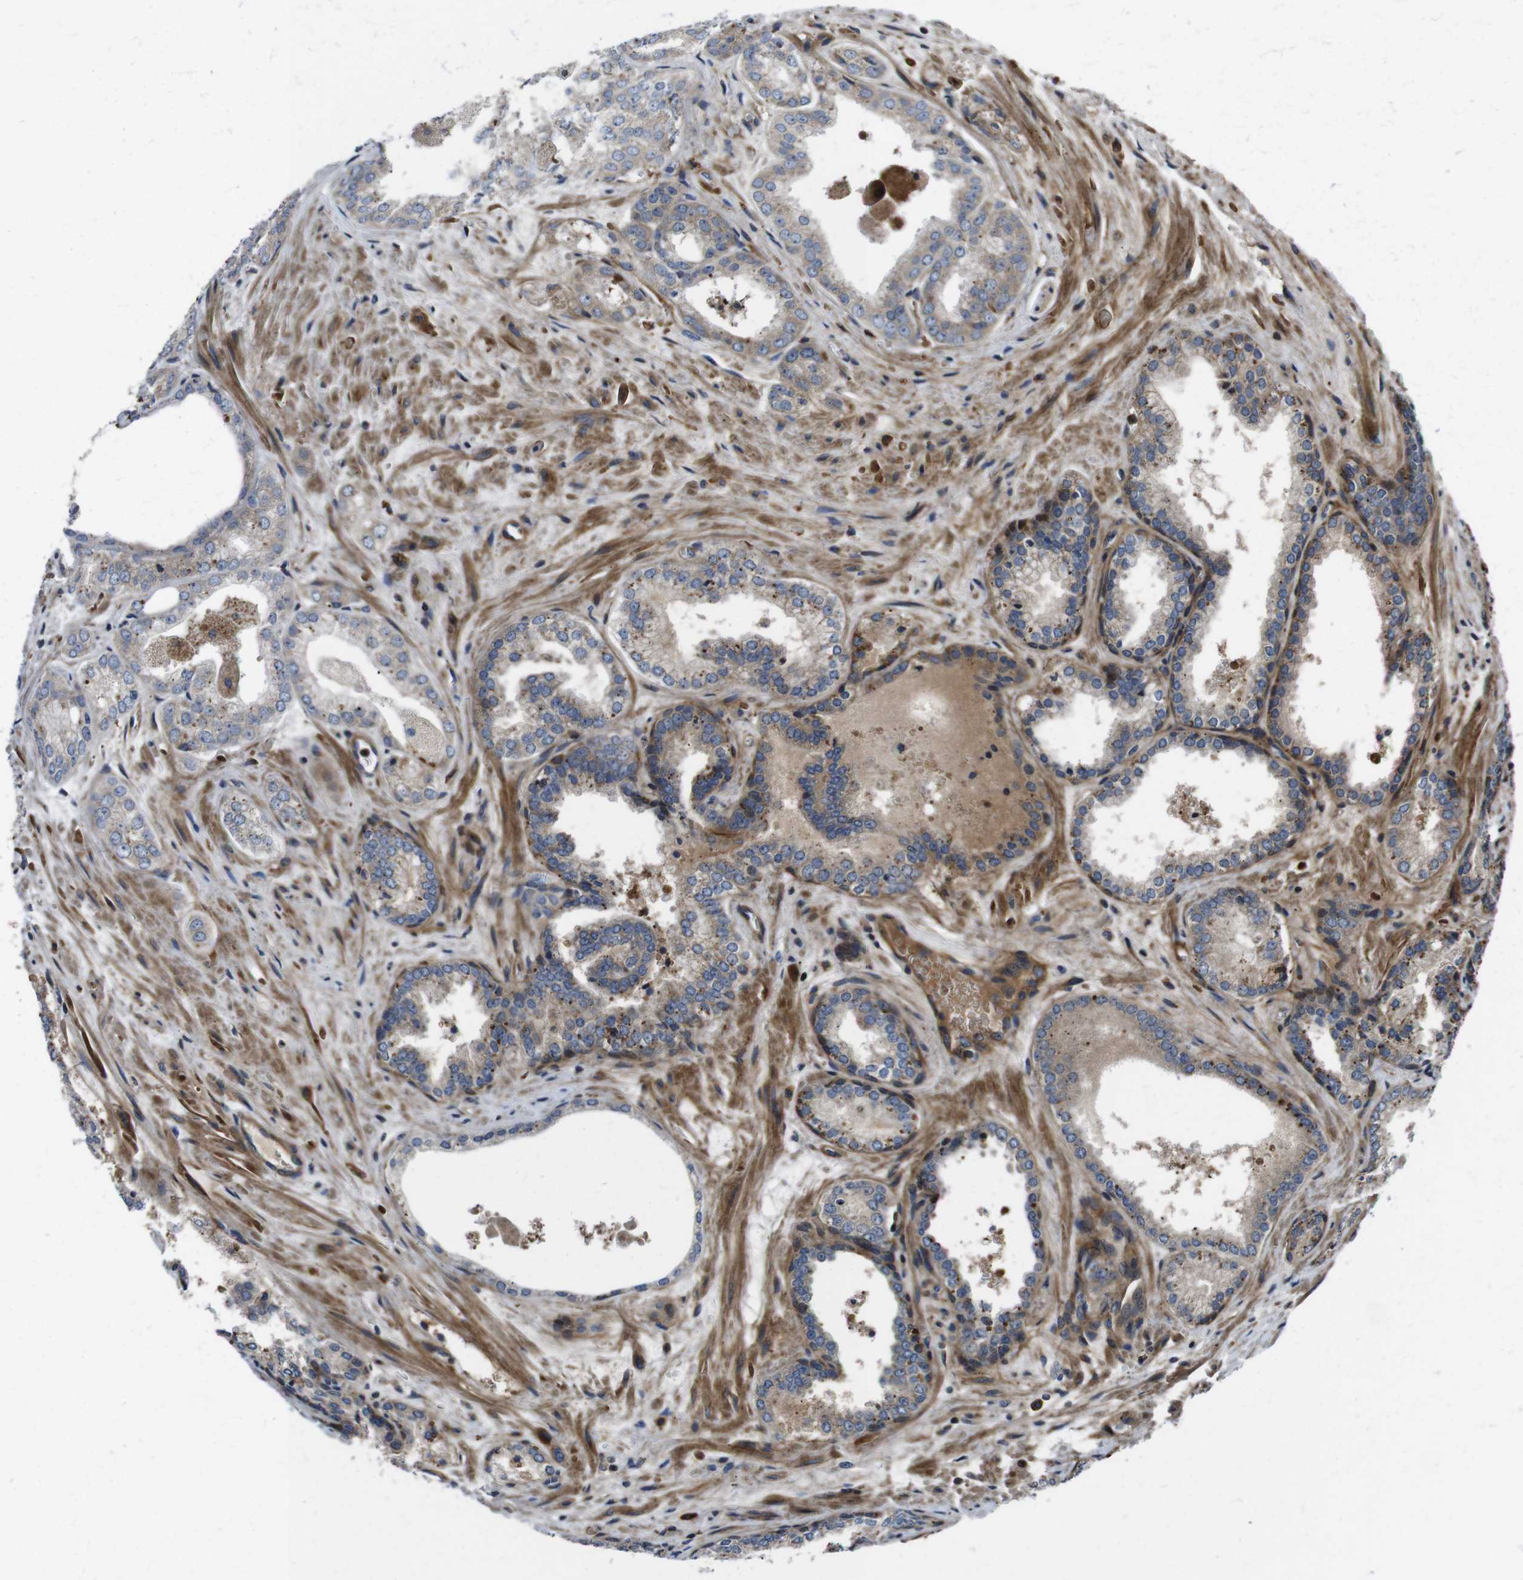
{"staining": {"intensity": "weak", "quantity": ">75%", "location": "cytoplasmic/membranous"}, "tissue": "prostate cancer", "cell_type": "Tumor cells", "image_type": "cancer", "snomed": [{"axis": "morphology", "description": "Adenocarcinoma, Low grade"}, {"axis": "topography", "description": "Prostate"}], "caption": "Immunohistochemical staining of human prostate low-grade adenocarcinoma demonstrates low levels of weak cytoplasmic/membranous protein staining in about >75% of tumor cells.", "gene": "SMYD3", "patient": {"sex": "male", "age": 60}}